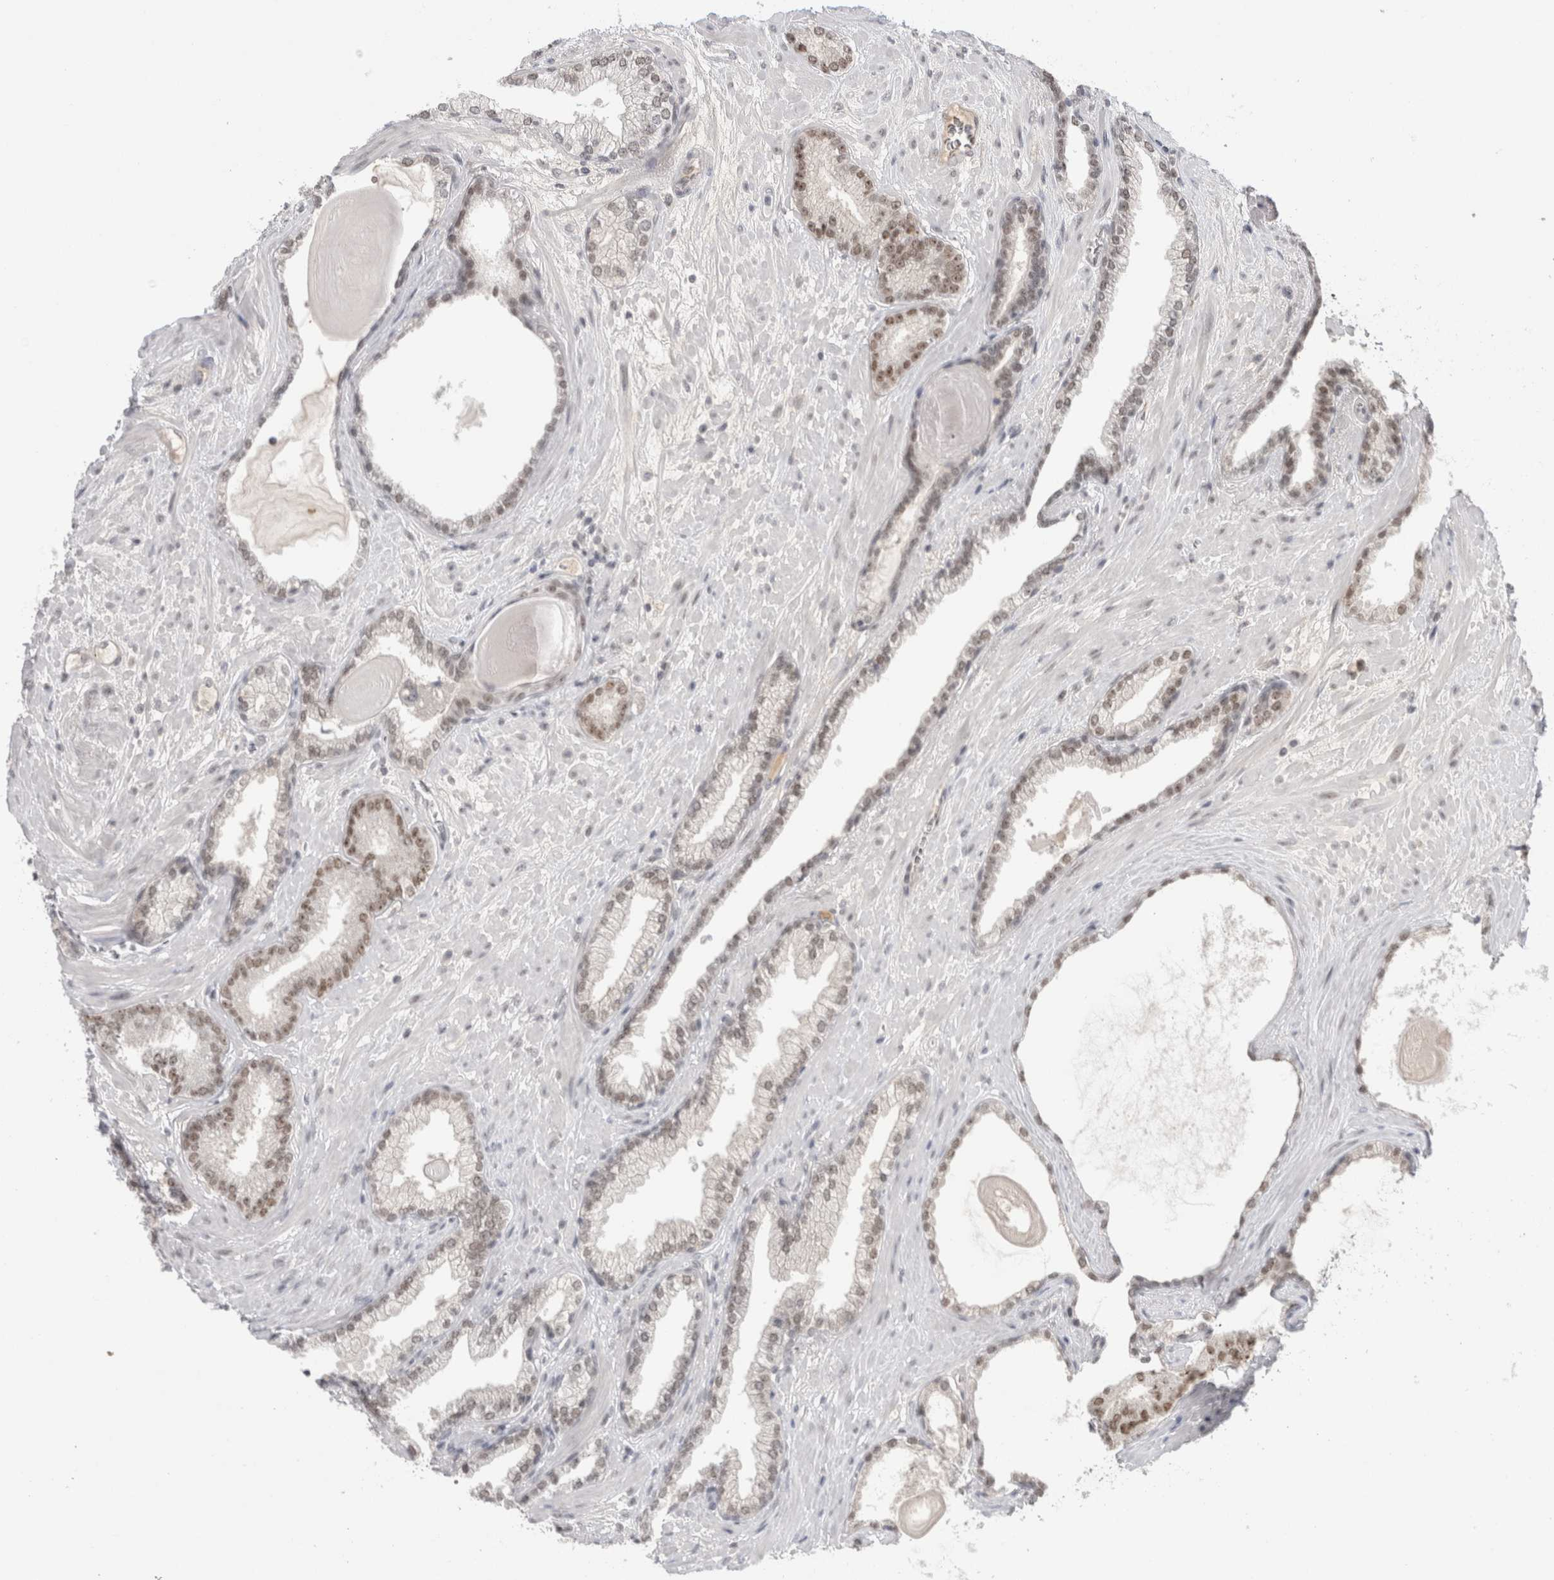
{"staining": {"intensity": "moderate", "quantity": "25%-75%", "location": "nuclear"}, "tissue": "prostate cancer", "cell_type": "Tumor cells", "image_type": "cancer", "snomed": [{"axis": "morphology", "description": "Adenocarcinoma, Low grade"}, {"axis": "topography", "description": "Prostate"}], "caption": "Protein staining reveals moderate nuclear staining in approximately 25%-75% of tumor cells in low-grade adenocarcinoma (prostate). (DAB (3,3'-diaminobenzidine) IHC, brown staining for protein, blue staining for nuclei).", "gene": "ZNF24", "patient": {"sex": "male", "age": 70}}